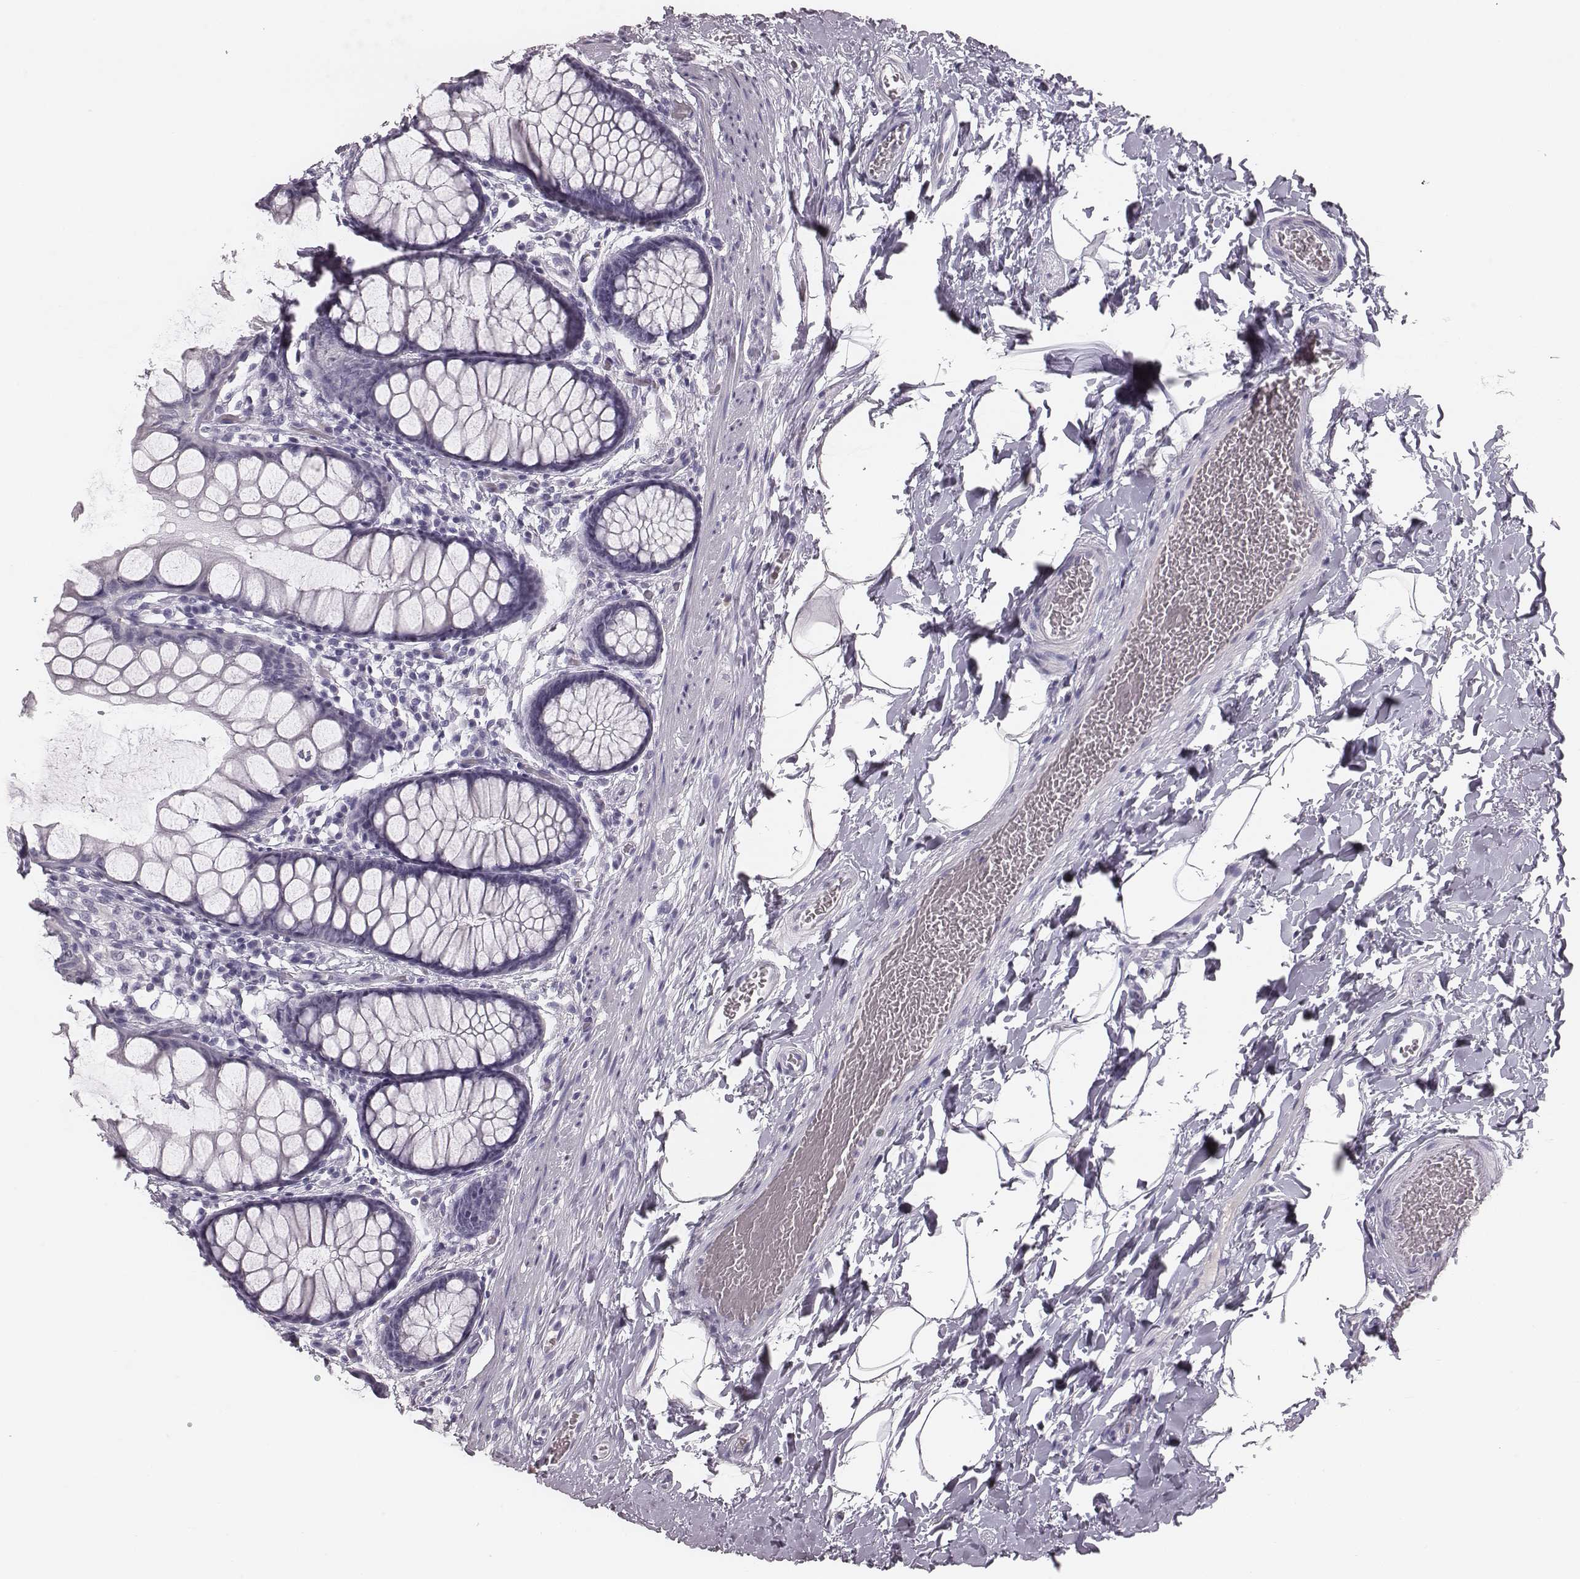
{"staining": {"intensity": "negative", "quantity": "none", "location": "none"}, "tissue": "rectum", "cell_type": "Glandular cells", "image_type": "normal", "snomed": [{"axis": "morphology", "description": "Normal tissue, NOS"}, {"axis": "topography", "description": "Rectum"}], "caption": "High magnification brightfield microscopy of unremarkable rectum stained with DAB (3,3'-diaminobenzidine) (brown) and counterstained with hematoxylin (blue): glandular cells show no significant positivity.", "gene": "CSH1", "patient": {"sex": "female", "age": 62}}